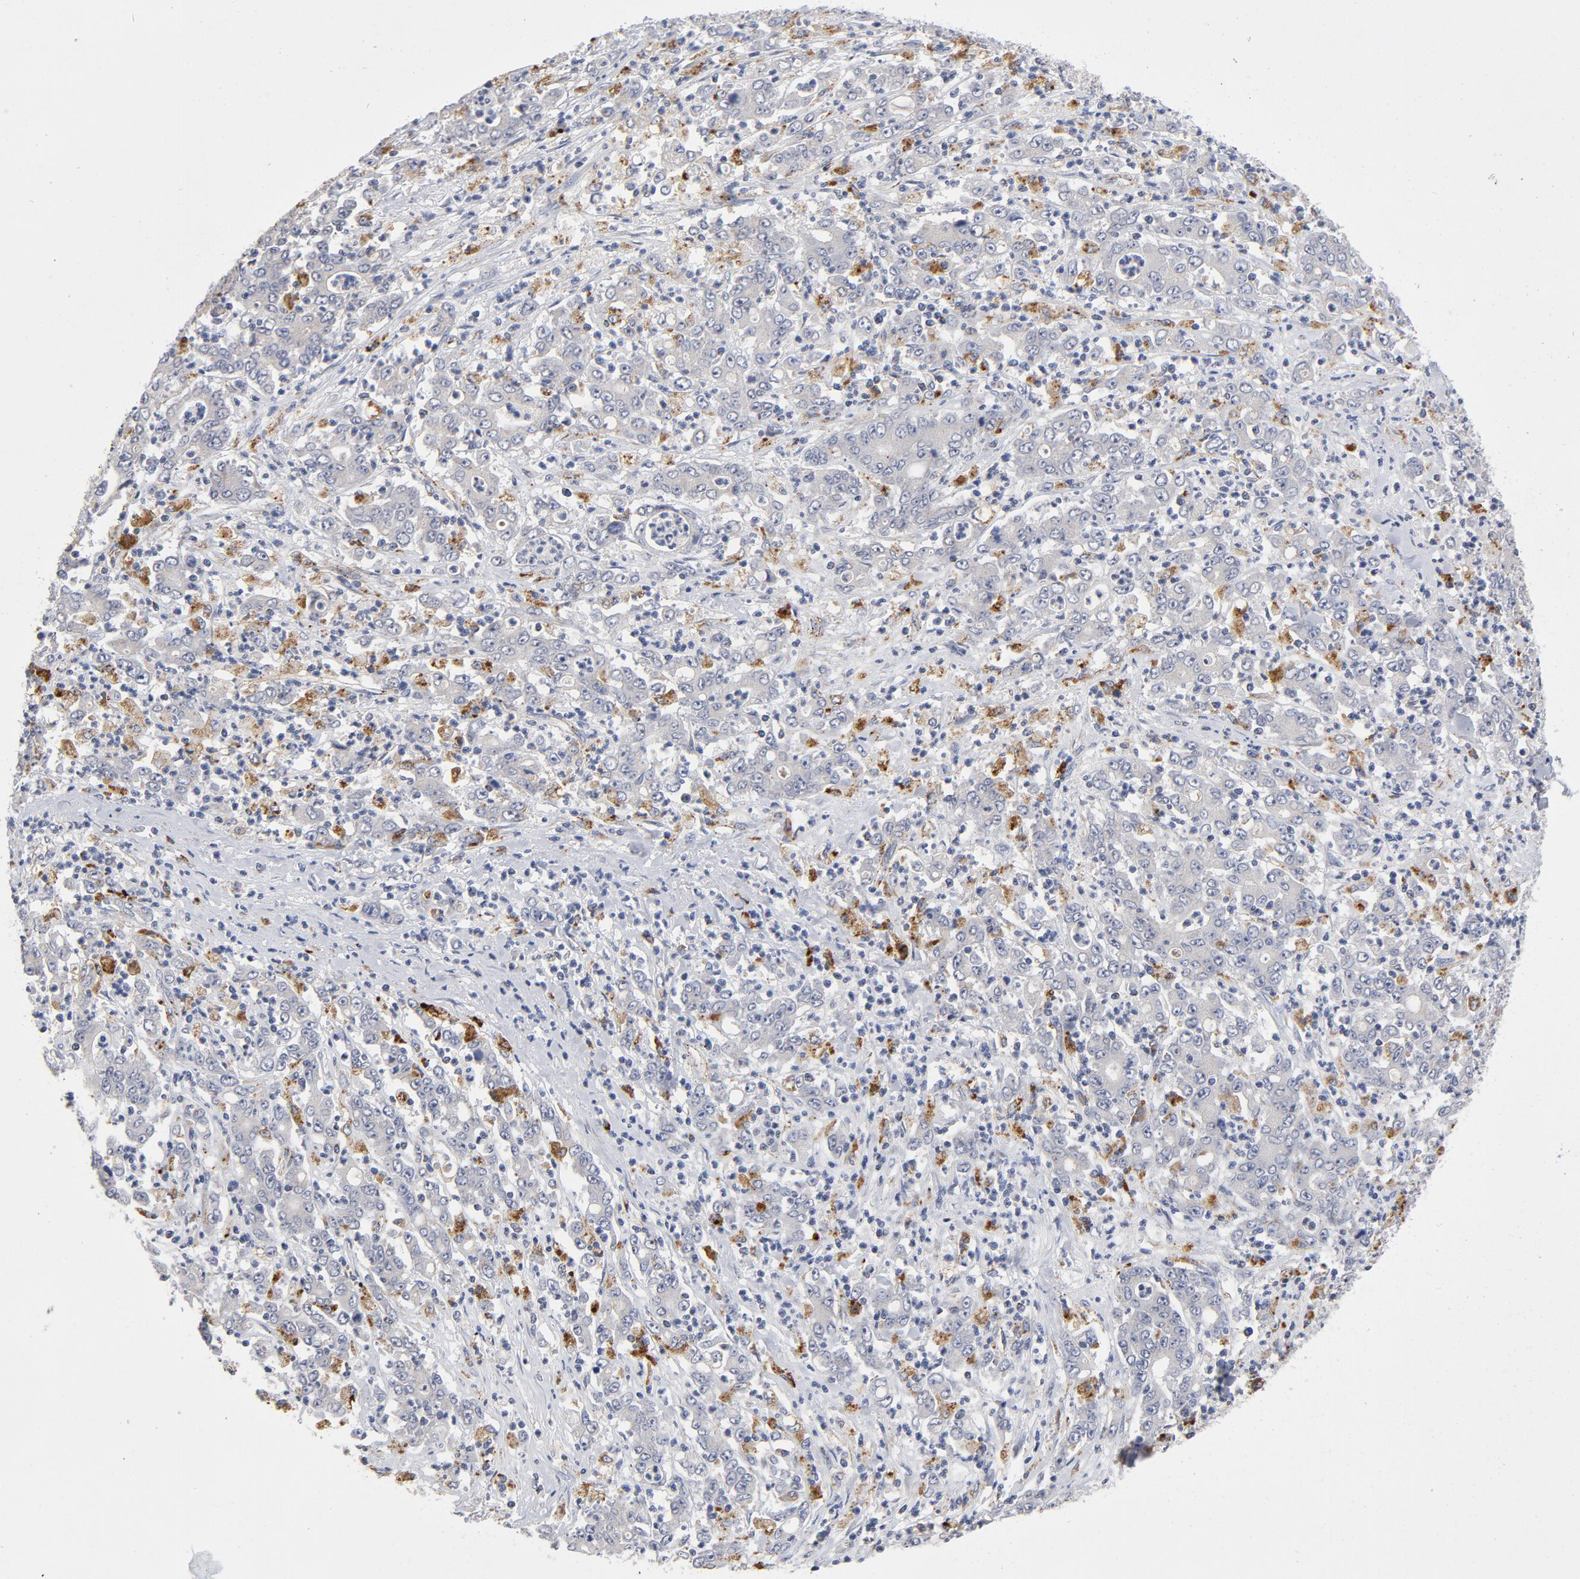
{"staining": {"intensity": "moderate", "quantity": "25%-75%", "location": "cytoplasmic/membranous"}, "tissue": "stomach cancer", "cell_type": "Tumor cells", "image_type": "cancer", "snomed": [{"axis": "morphology", "description": "Adenocarcinoma, NOS"}, {"axis": "topography", "description": "Stomach, lower"}], "caption": "Immunohistochemical staining of stomach cancer (adenocarcinoma) reveals moderate cytoplasmic/membranous protein expression in about 25%-75% of tumor cells.", "gene": "AKT2", "patient": {"sex": "female", "age": 71}}